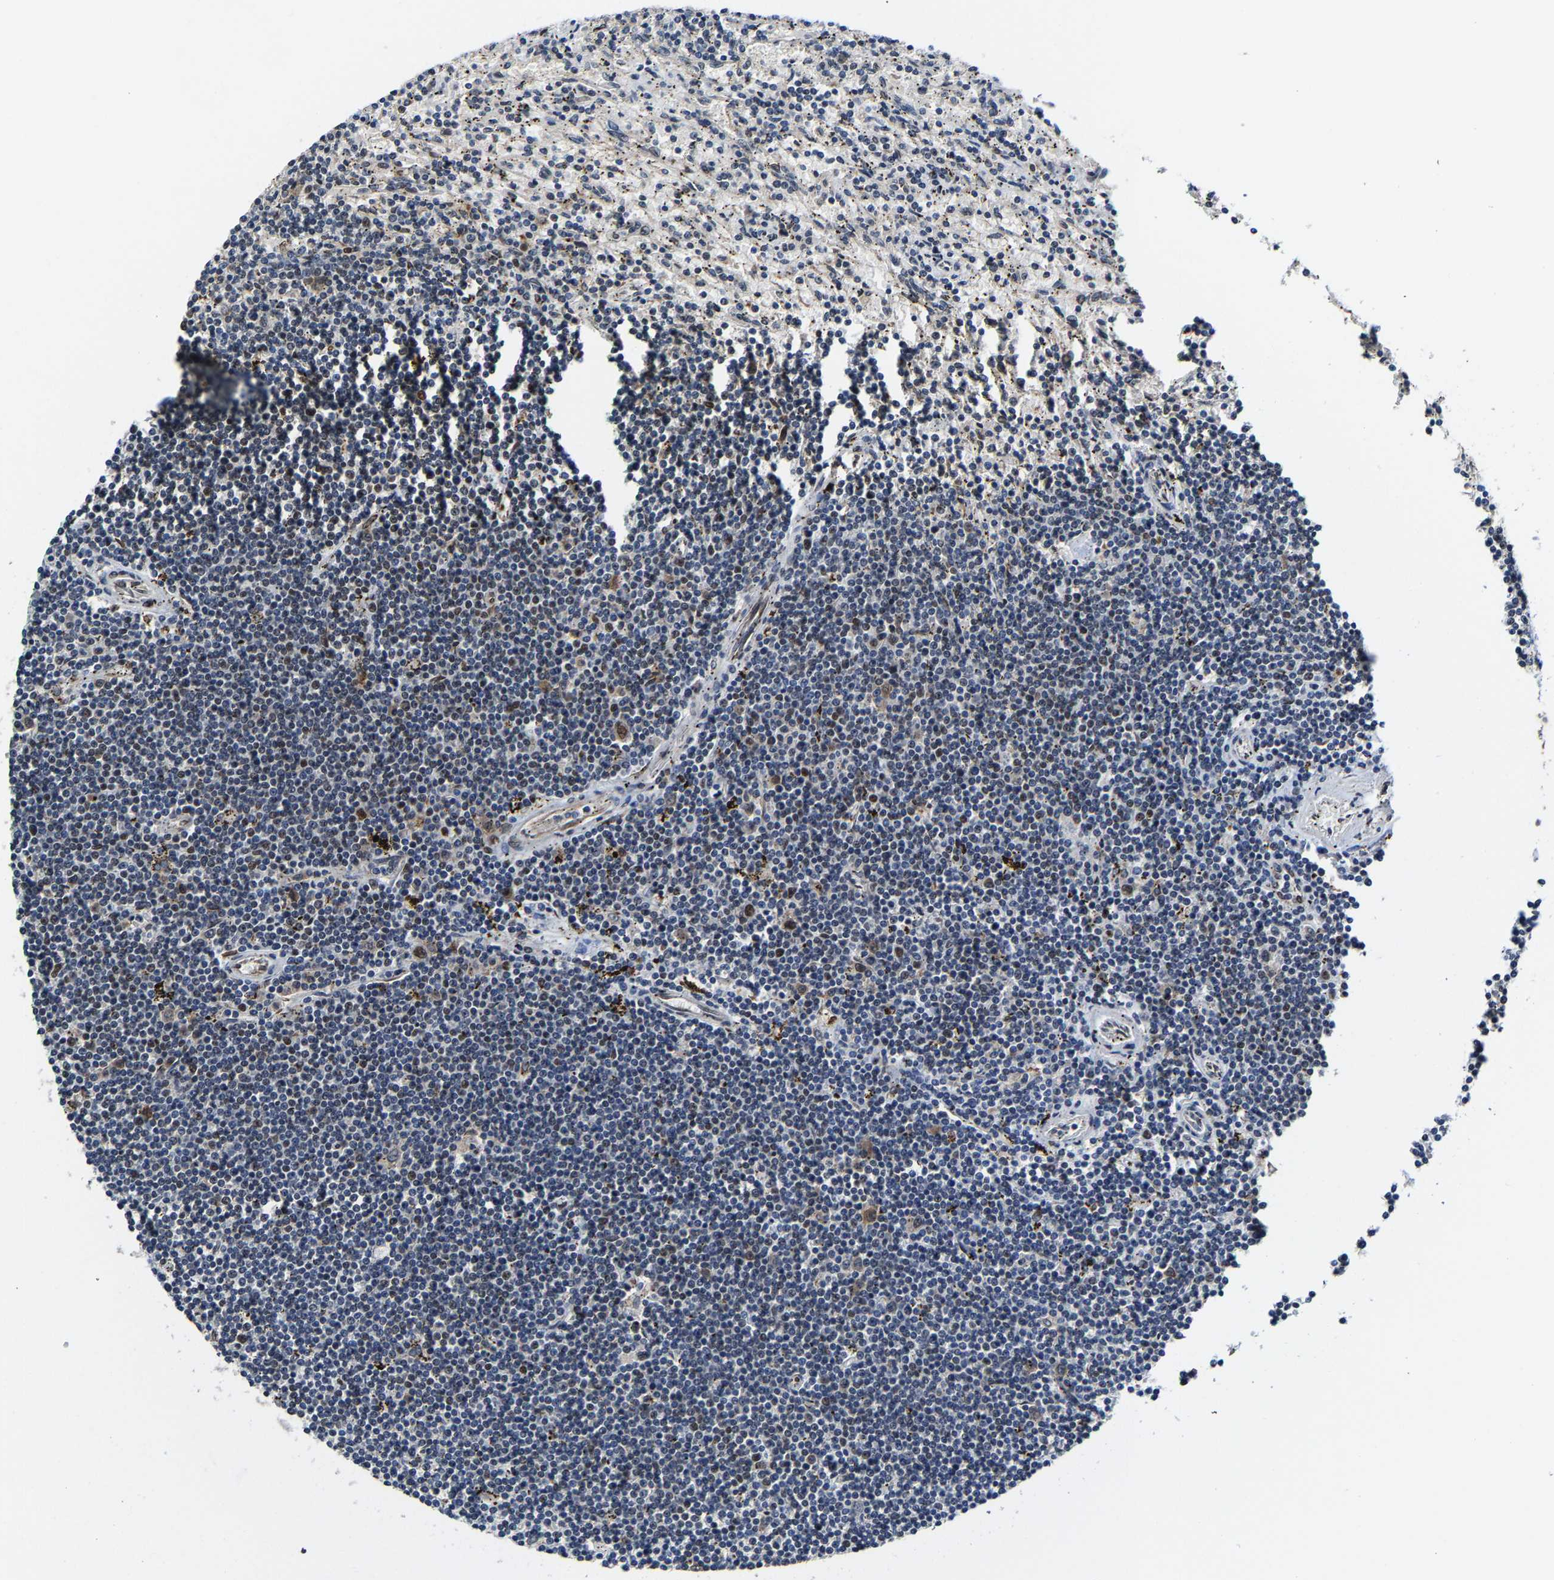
{"staining": {"intensity": "weak", "quantity": "<25%", "location": "nuclear"}, "tissue": "lymphoma", "cell_type": "Tumor cells", "image_type": "cancer", "snomed": [{"axis": "morphology", "description": "Malignant lymphoma, non-Hodgkin's type, Low grade"}, {"axis": "topography", "description": "Spleen"}], "caption": "Lymphoma stained for a protein using IHC displays no positivity tumor cells.", "gene": "METTL1", "patient": {"sex": "male", "age": 76}}